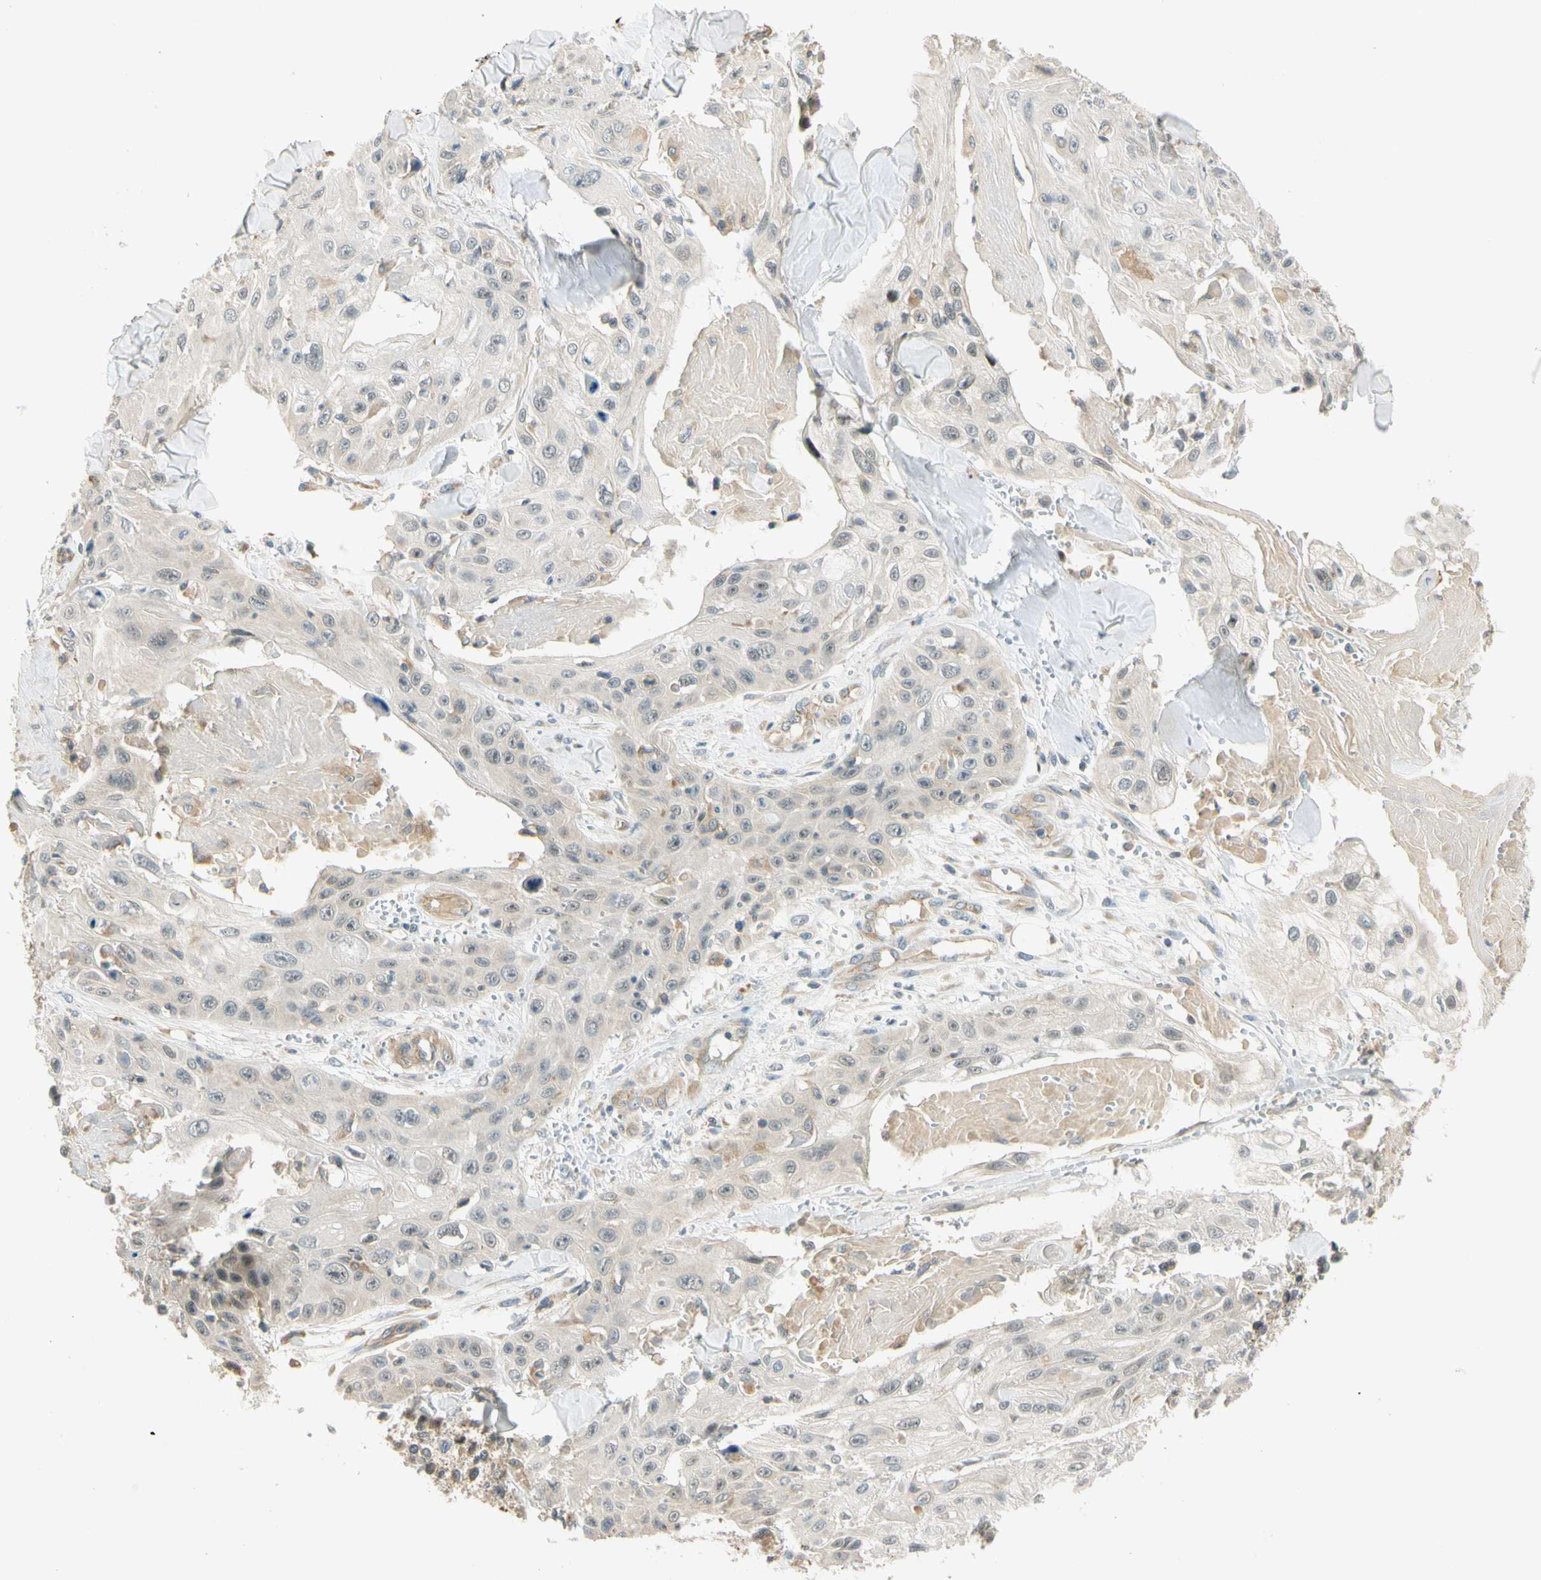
{"staining": {"intensity": "weak", "quantity": "<25%", "location": "cytoplasmic/membranous"}, "tissue": "skin cancer", "cell_type": "Tumor cells", "image_type": "cancer", "snomed": [{"axis": "morphology", "description": "Squamous cell carcinoma, NOS"}, {"axis": "topography", "description": "Skin"}], "caption": "DAB (3,3'-diaminobenzidine) immunohistochemical staining of human skin cancer exhibits no significant expression in tumor cells.", "gene": "GATD1", "patient": {"sex": "male", "age": 86}}